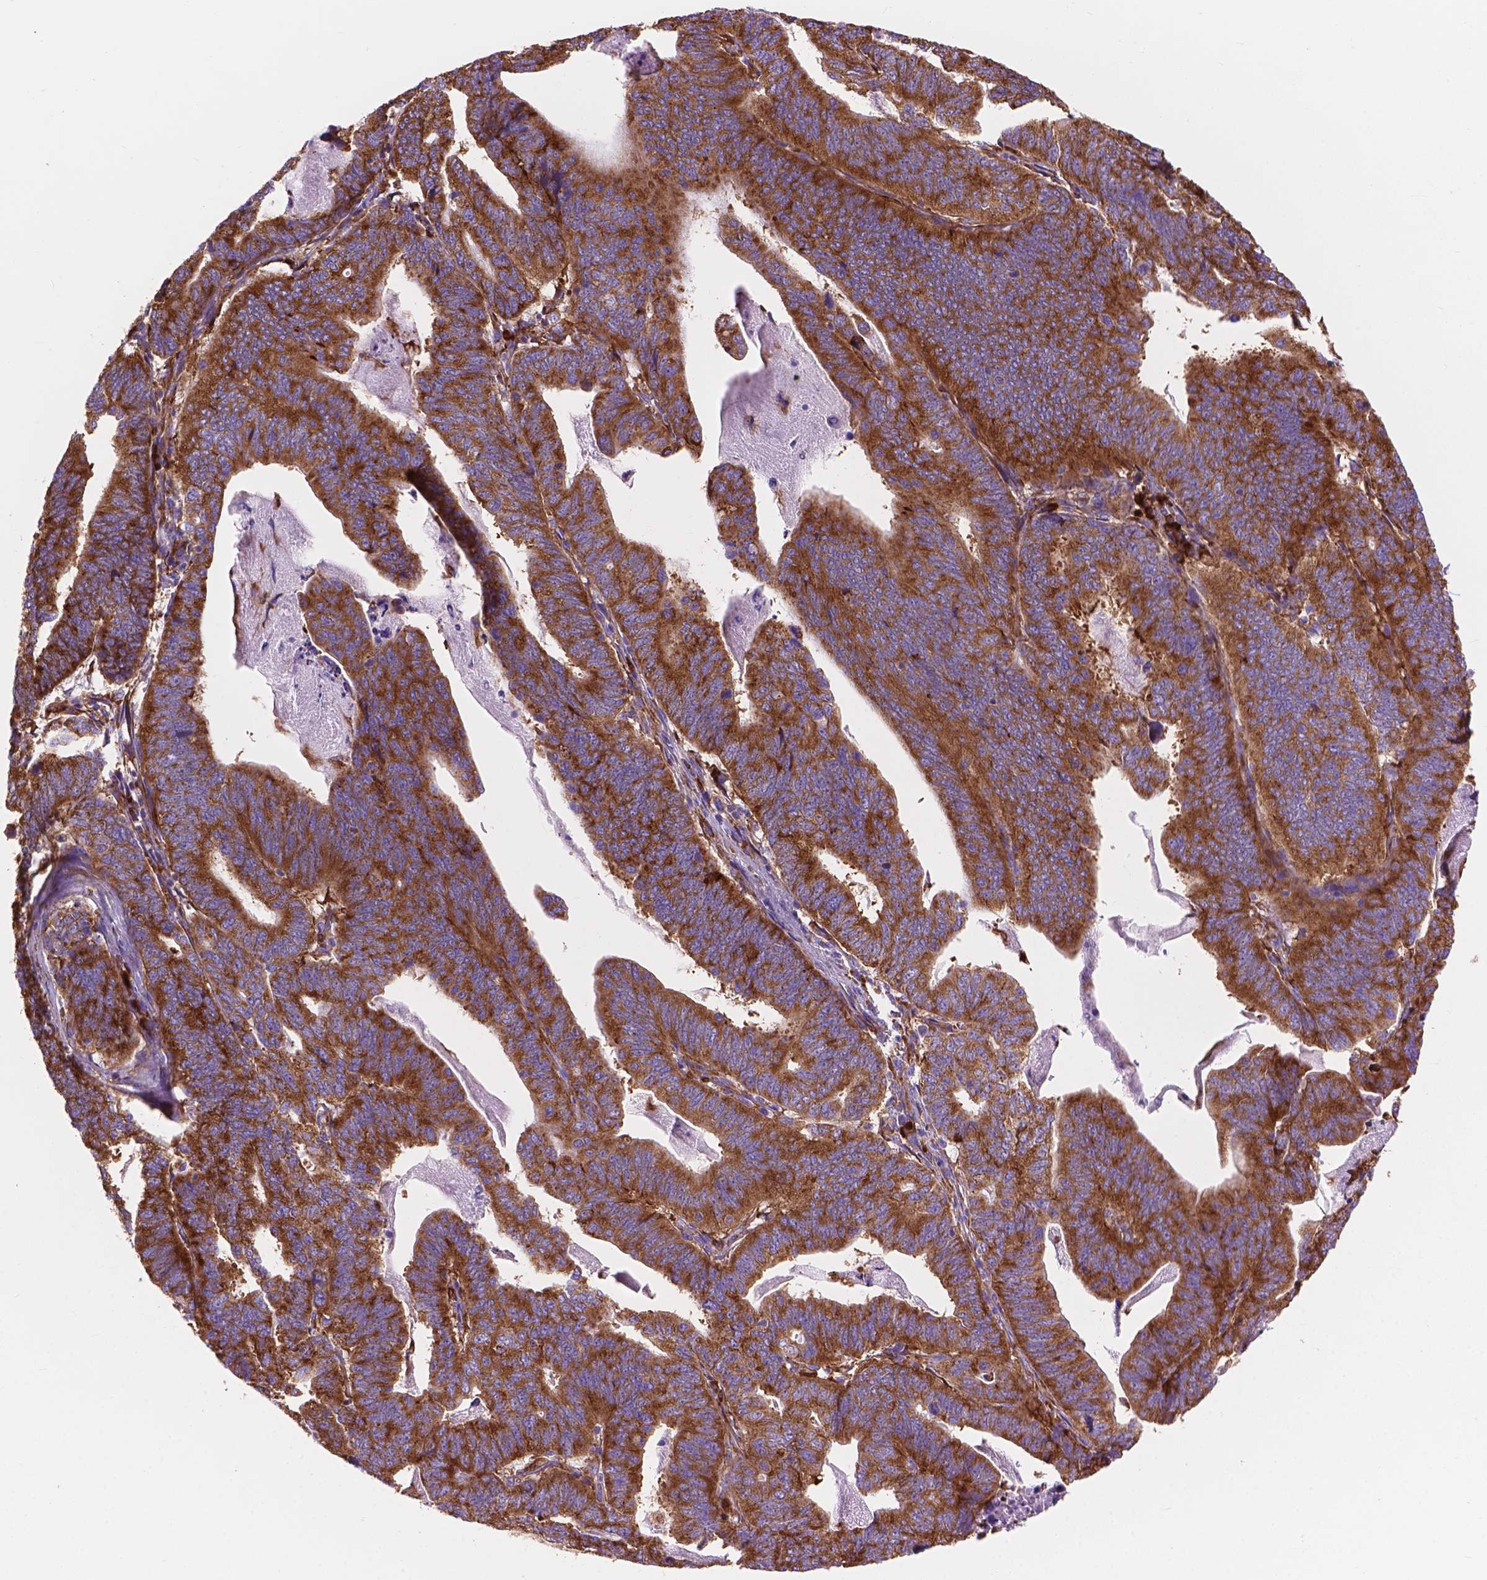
{"staining": {"intensity": "strong", "quantity": ">75%", "location": "cytoplasmic/membranous"}, "tissue": "stomach cancer", "cell_type": "Tumor cells", "image_type": "cancer", "snomed": [{"axis": "morphology", "description": "Adenocarcinoma, NOS"}, {"axis": "topography", "description": "Stomach, upper"}], "caption": "IHC of stomach adenocarcinoma displays high levels of strong cytoplasmic/membranous positivity in approximately >75% of tumor cells.", "gene": "RPL37A", "patient": {"sex": "female", "age": 67}}